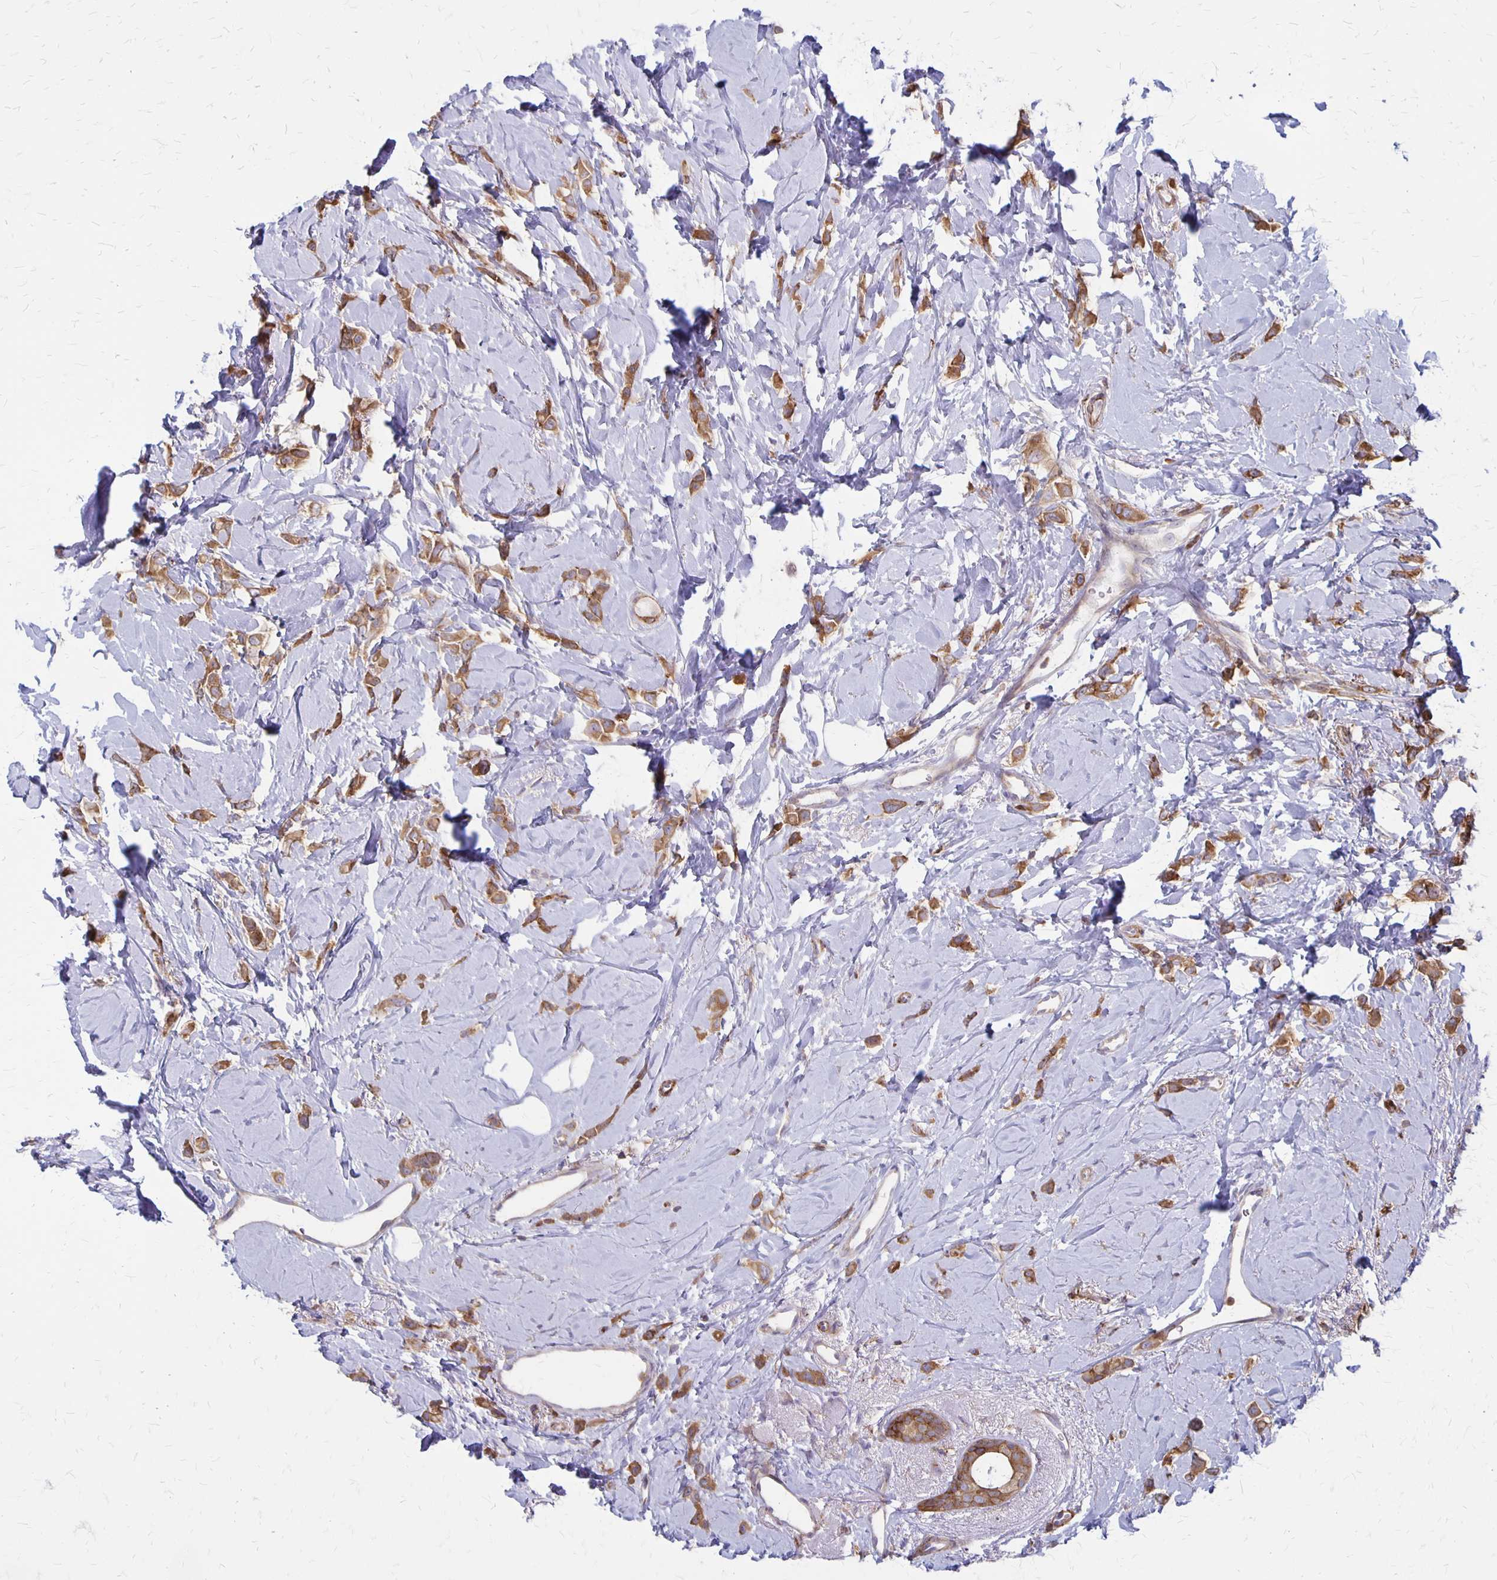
{"staining": {"intensity": "strong", "quantity": ">75%", "location": "cytoplasmic/membranous"}, "tissue": "breast cancer", "cell_type": "Tumor cells", "image_type": "cancer", "snomed": [{"axis": "morphology", "description": "Lobular carcinoma"}, {"axis": "topography", "description": "Breast"}], "caption": "DAB (3,3'-diaminobenzidine) immunohistochemical staining of human breast cancer reveals strong cytoplasmic/membranous protein expression in about >75% of tumor cells.", "gene": "SEPTIN5", "patient": {"sex": "female", "age": 66}}